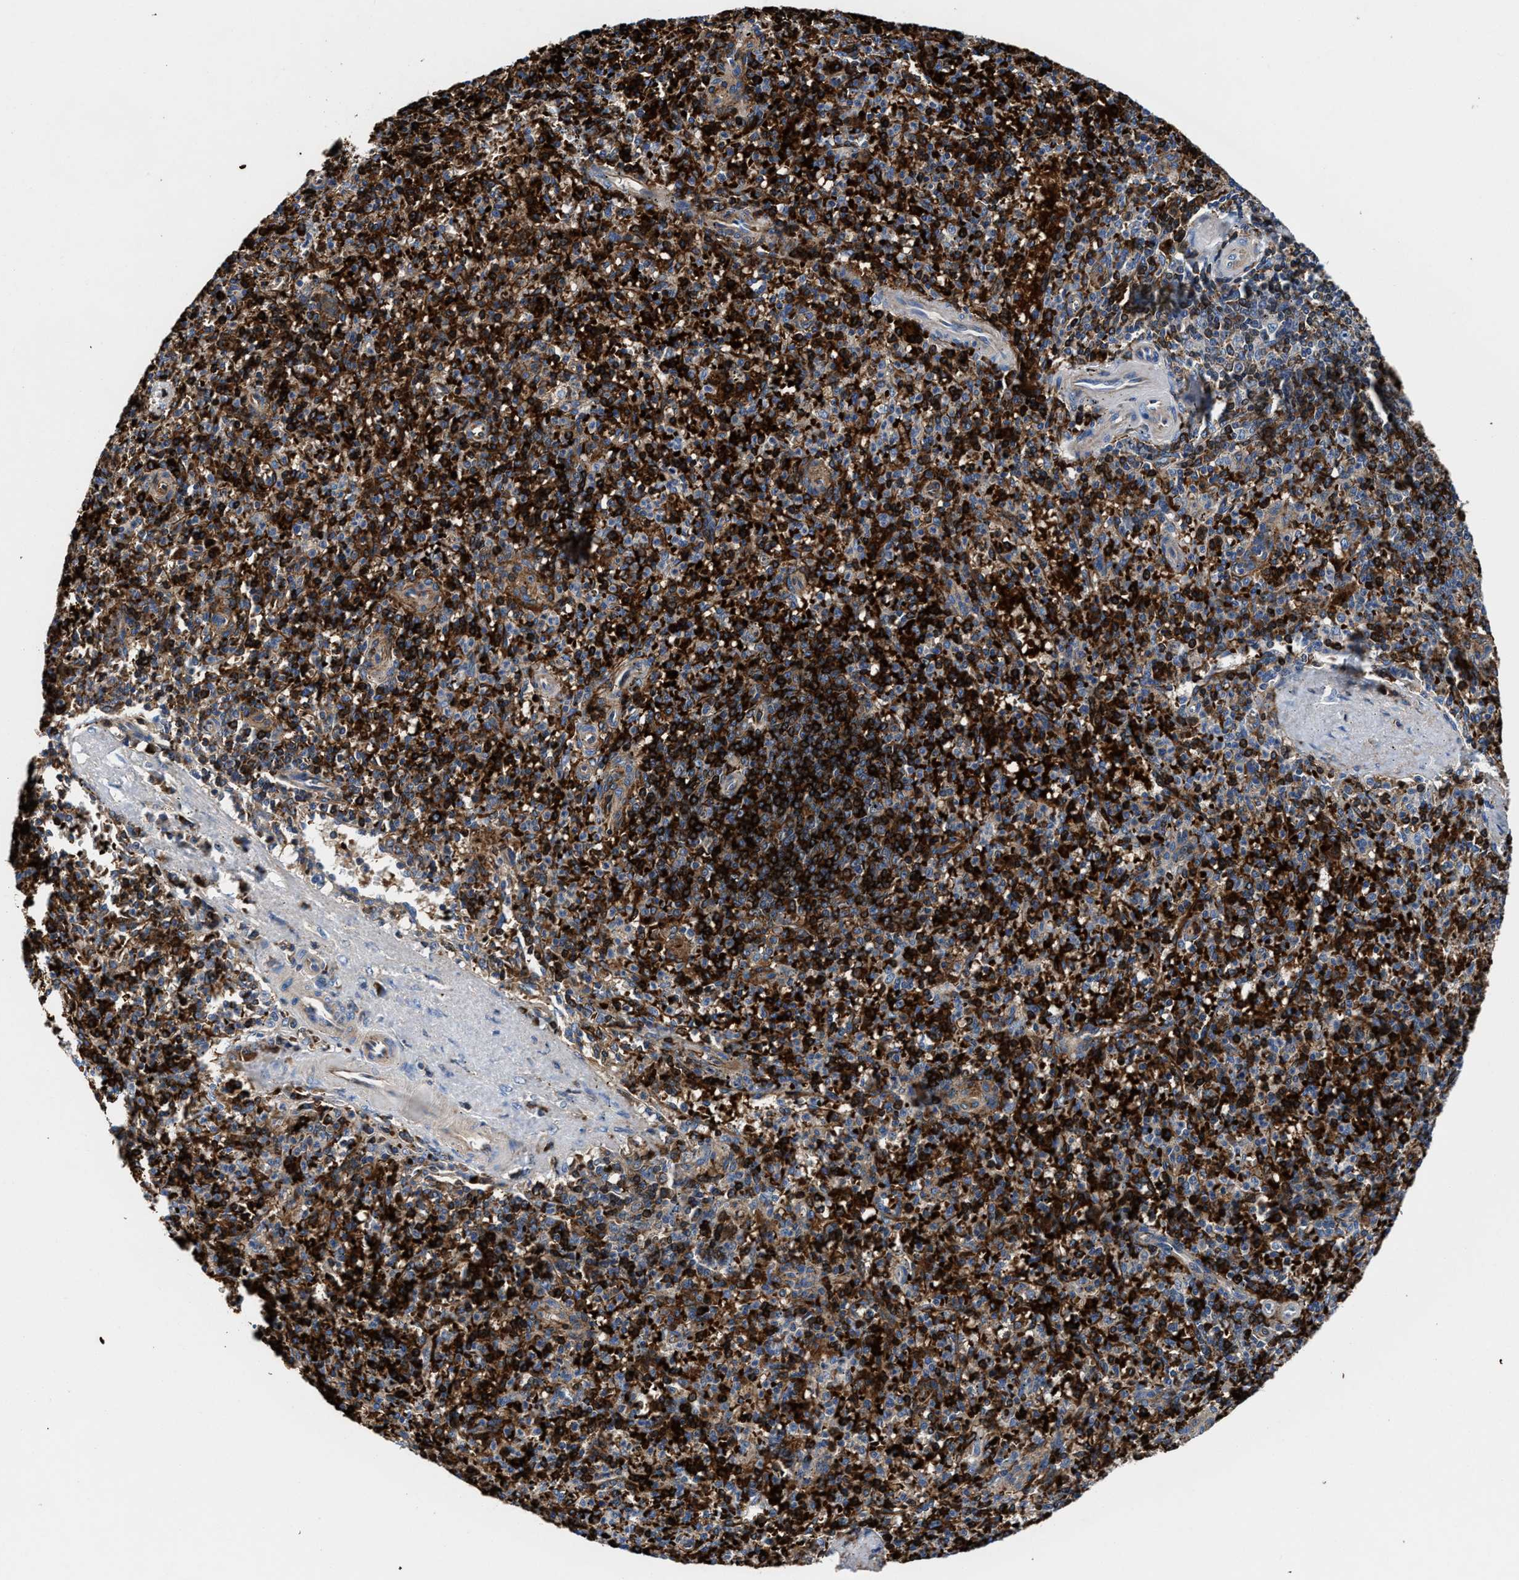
{"staining": {"intensity": "strong", "quantity": "25%-75%", "location": "cytoplasmic/membranous"}, "tissue": "spleen", "cell_type": "Cells in red pulp", "image_type": "normal", "snomed": [{"axis": "morphology", "description": "Normal tissue, NOS"}, {"axis": "topography", "description": "Spleen"}], "caption": "Brown immunohistochemical staining in unremarkable human spleen exhibits strong cytoplasmic/membranous positivity in approximately 25%-75% of cells in red pulp. Ihc stains the protein of interest in brown and the nuclei are stained blue.", "gene": "PHLPP1", "patient": {"sex": "male", "age": 72}}